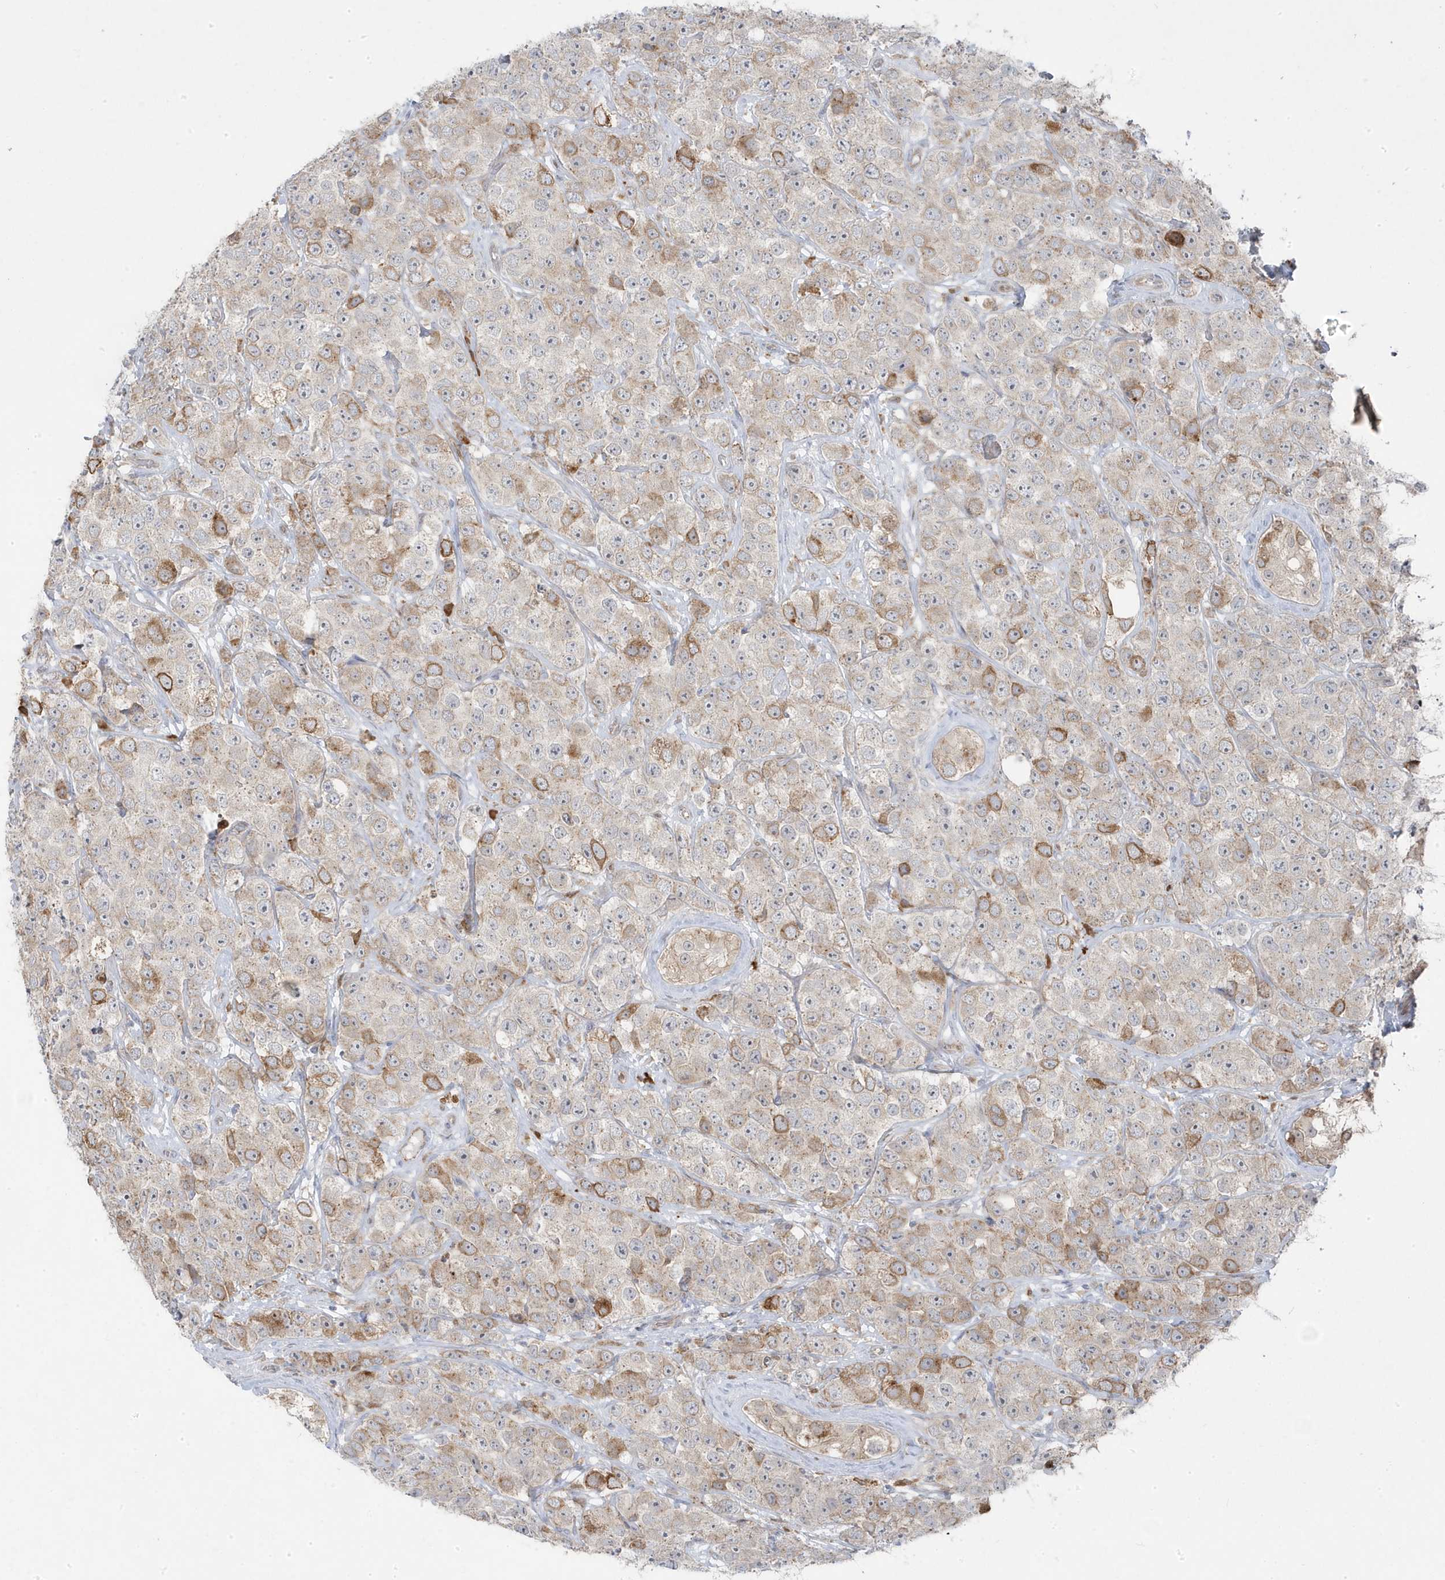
{"staining": {"intensity": "moderate", "quantity": ">75%", "location": "cytoplasmic/membranous"}, "tissue": "testis cancer", "cell_type": "Tumor cells", "image_type": "cancer", "snomed": [{"axis": "morphology", "description": "Seminoma, NOS"}, {"axis": "topography", "description": "Testis"}], "caption": "High-power microscopy captured an immunohistochemistry (IHC) micrograph of testis cancer (seminoma), revealing moderate cytoplasmic/membranous staining in about >75% of tumor cells.", "gene": "ZNF654", "patient": {"sex": "male", "age": 28}}